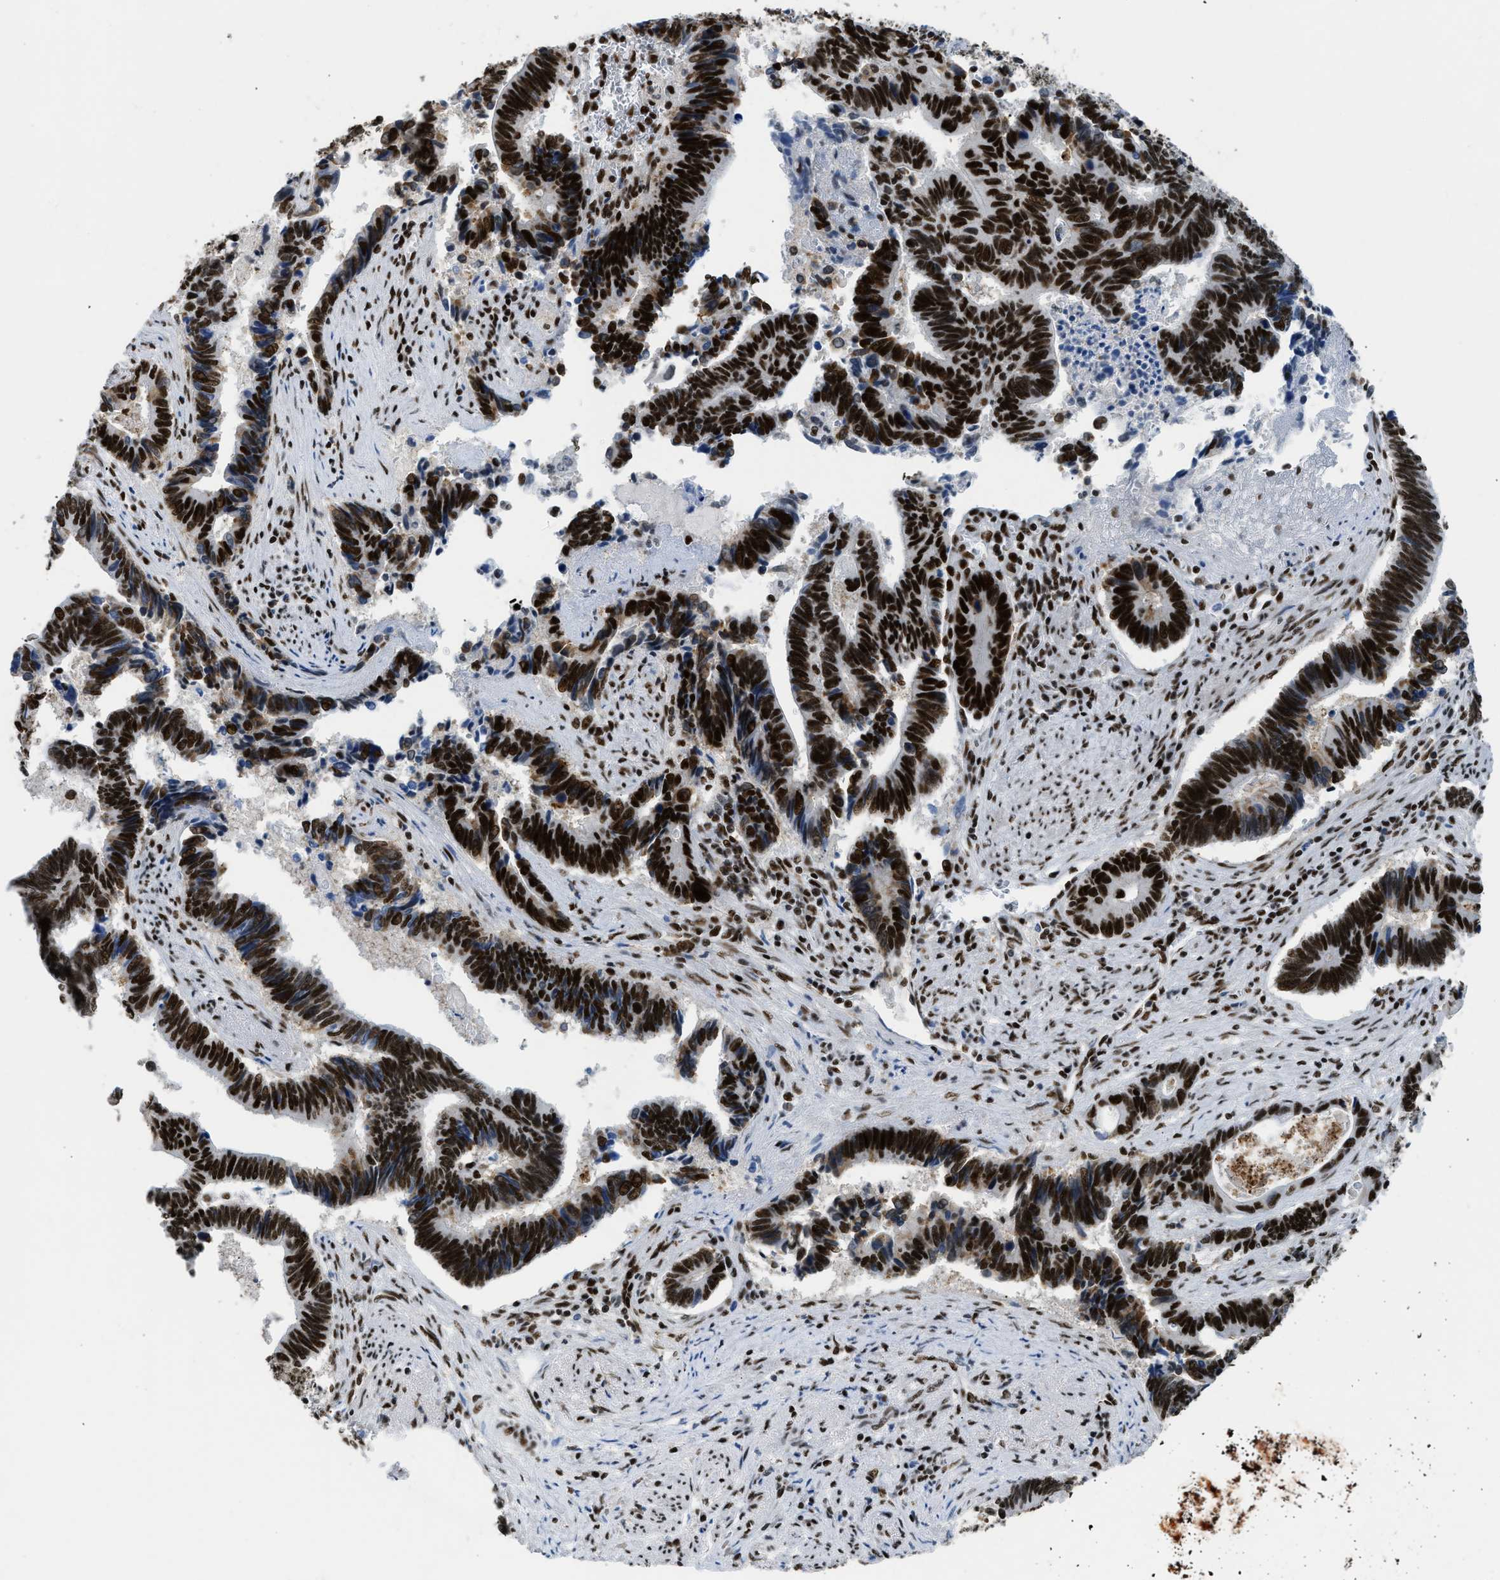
{"staining": {"intensity": "strong", "quantity": ">75%", "location": "nuclear"}, "tissue": "pancreatic cancer", "cell_type": "Tumor cells", "image_type": "cancer", "snomed": [{"axis": "morphology", "description": "Adenocarcinoma, NOS"}, {"axis": "topography", "description": "Pancreas"}], "caption": "Pancreatic adenocarcinoma stained with DAB immunohistochemistry (IHC) displays high levels of strong nuclear expression in approximately >75% of tumor cells. (DAB (3,3'-diaminobenzidine) IHC with brightfield microscopy, high magnification).", "gene": "SCAF4", "patient": {"sex": "female", "age": 70}}